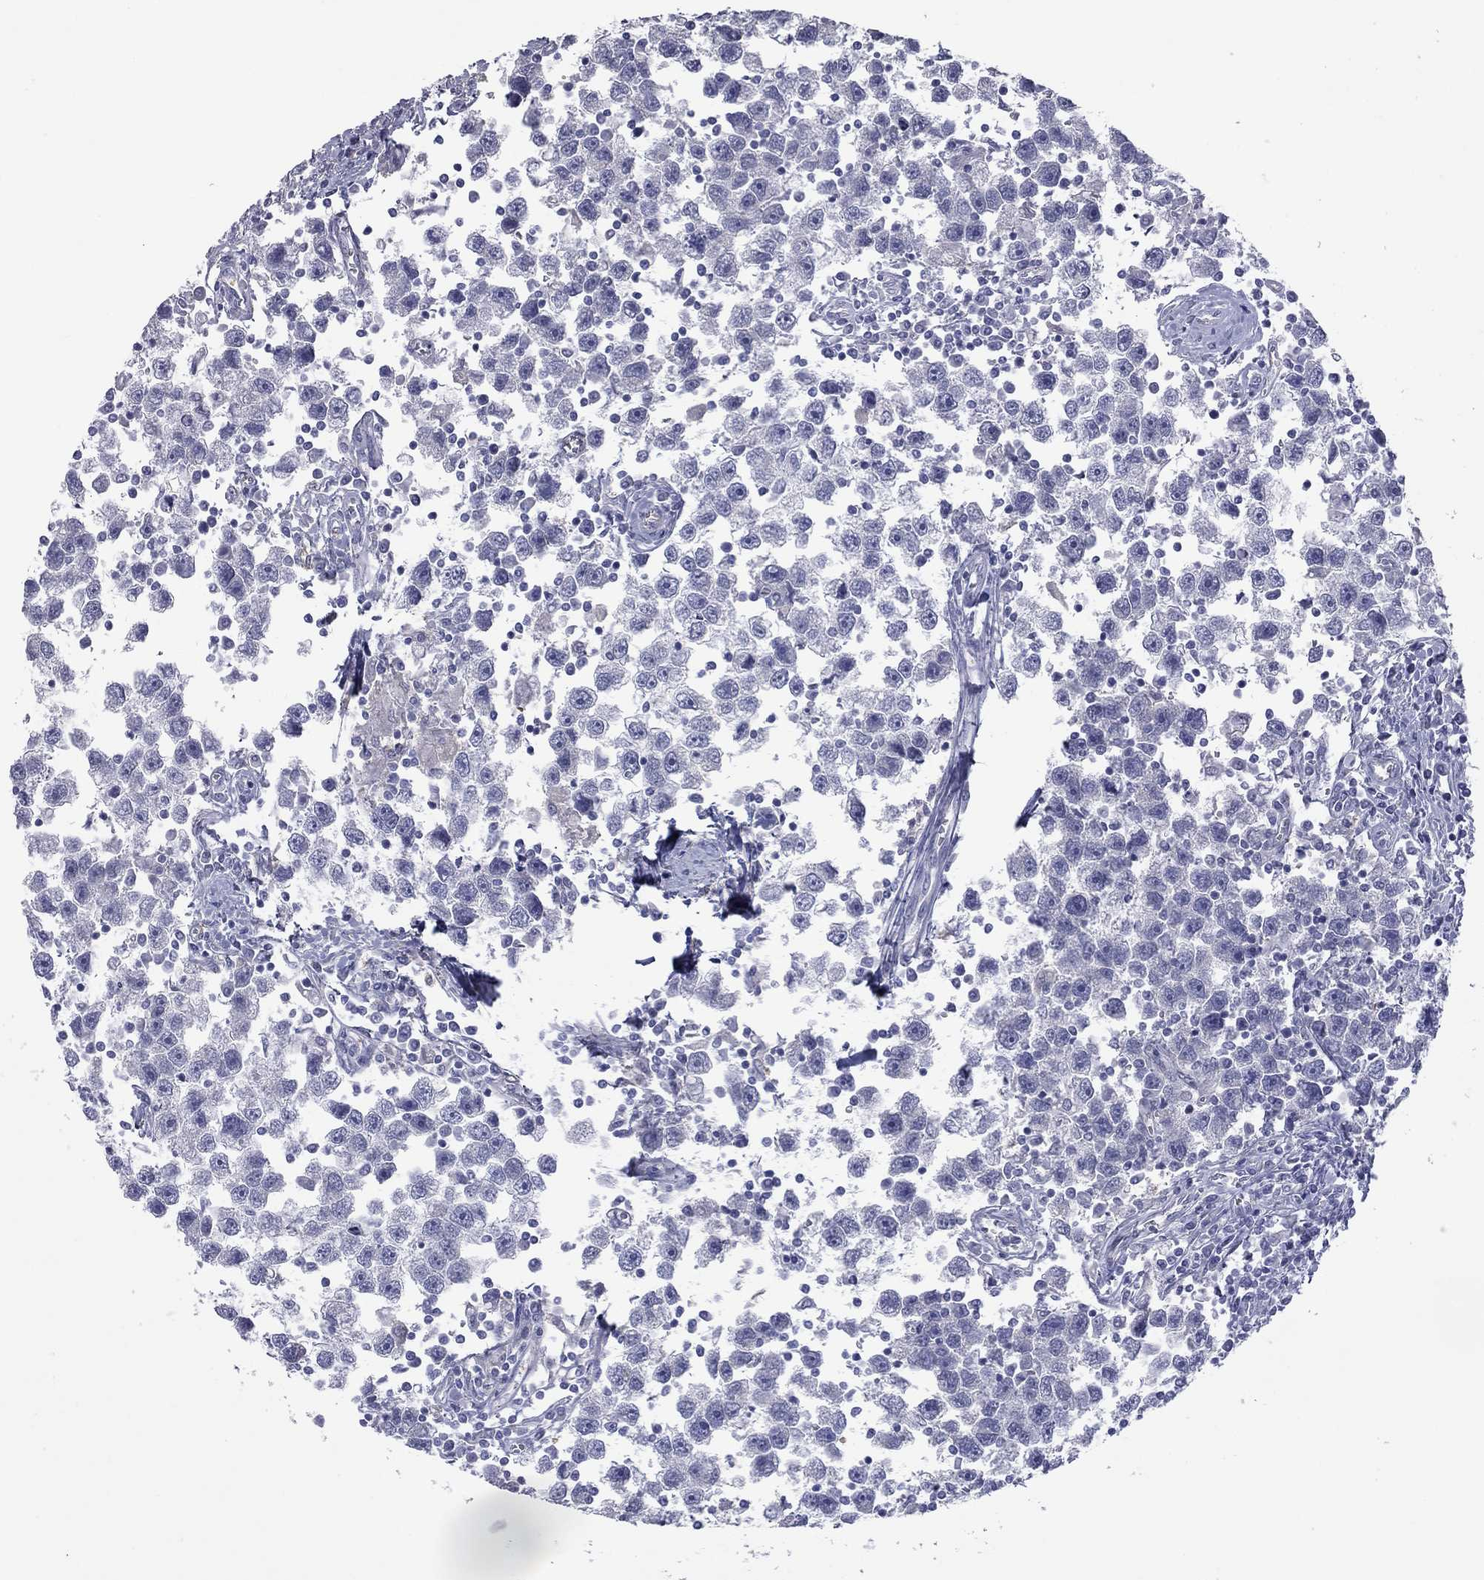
{"staining": {"intensity": "negative", "quantity": "none", "location": "none"}, "tissue": "testis cancer", "cell_type": "Tumor cells", "image_type": "cancer", "snomed": [{"axis": "morphology", "description": "Seminoma, NOS"}, {"axis": "topography", "description": "Testis"}], "caption": "Tumor cells show no significant protein expression in testis seminoma.", "gene": "HYLS1", "patient": {"sex": "male", "age": 30}}